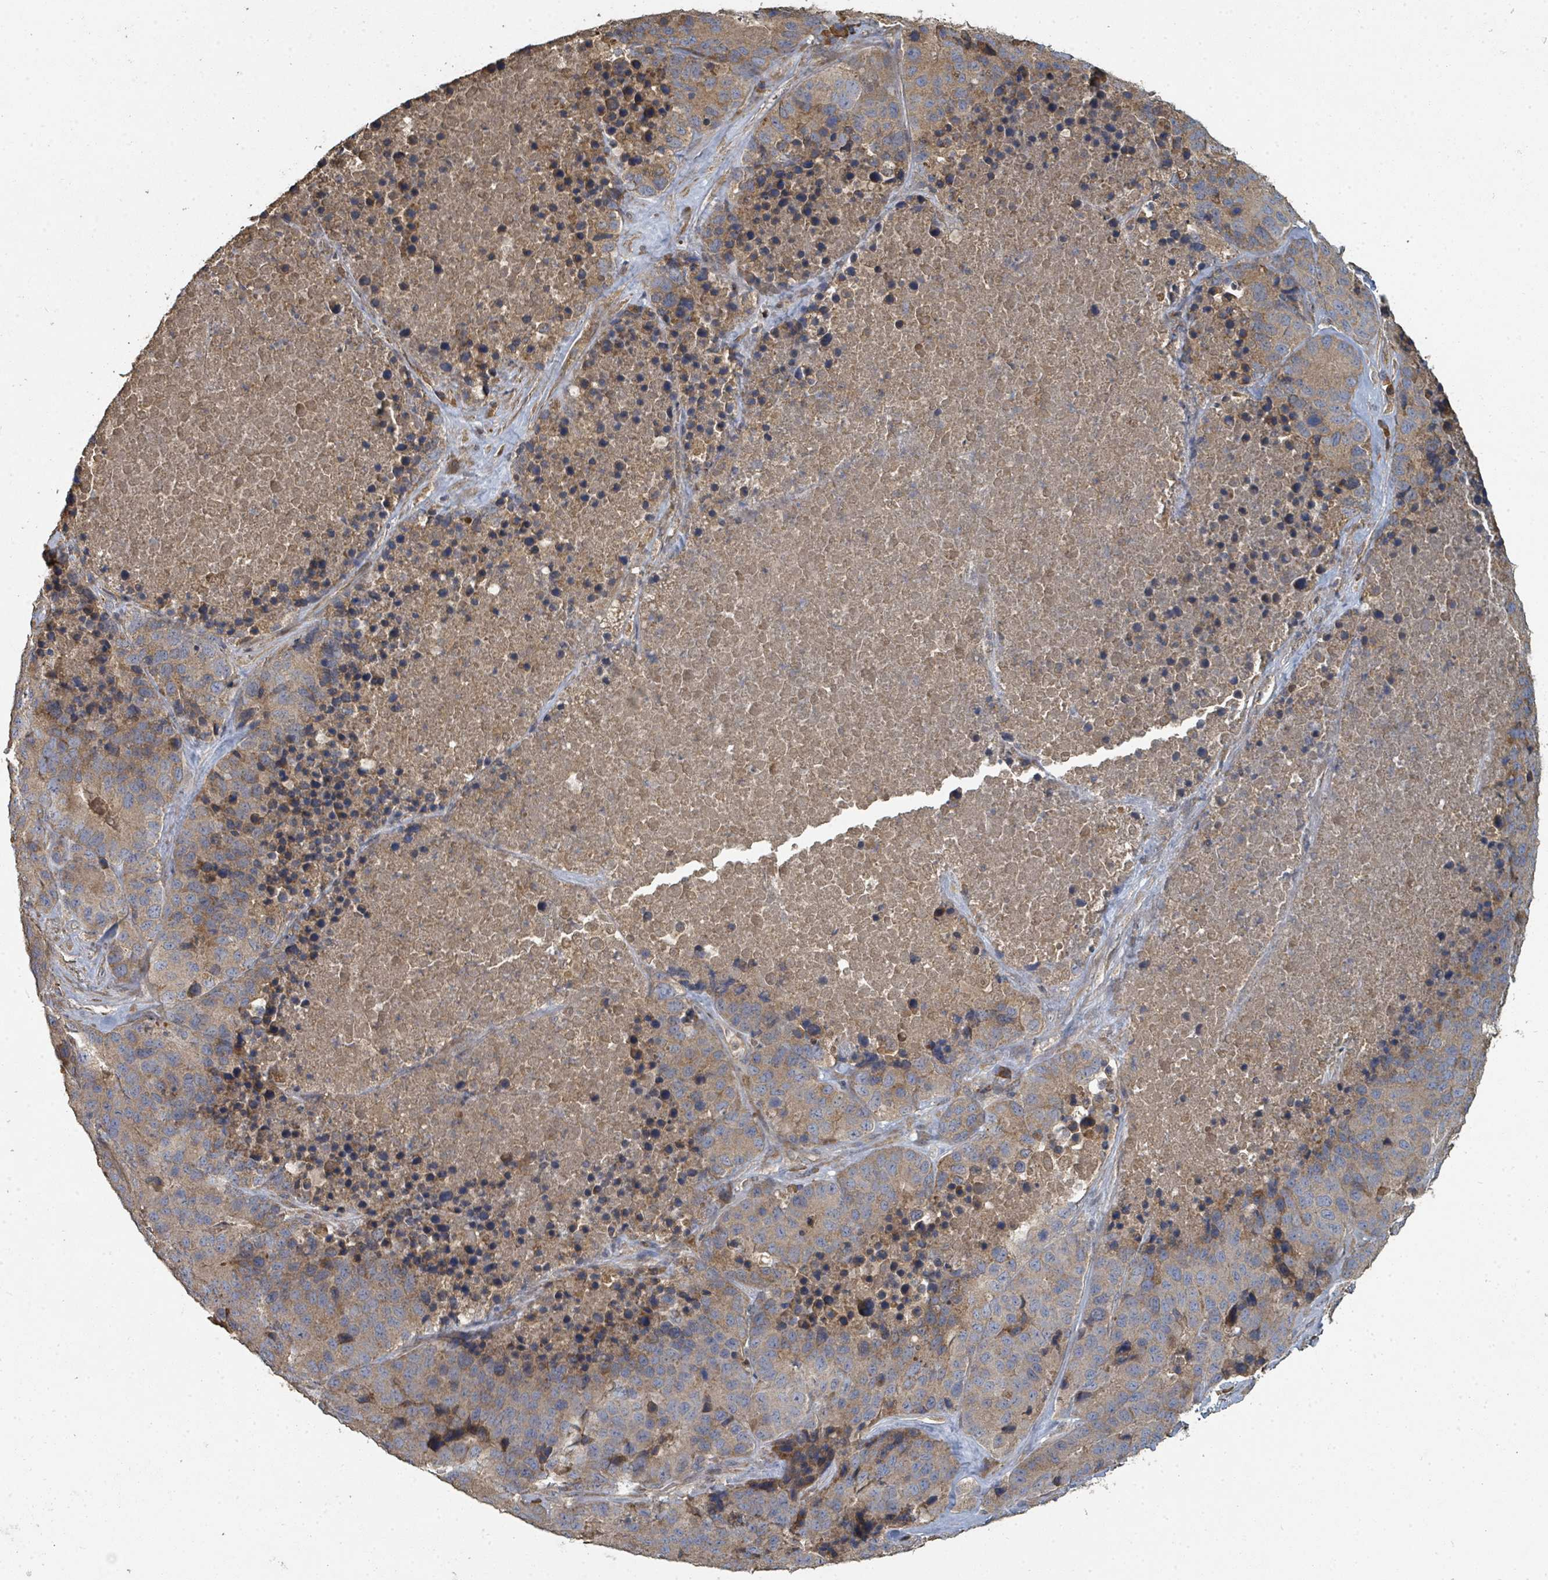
{"staining": {"intensity": "moderate", "quantity": ">75%", "location": "cytoplasmic/membranous"}, "tissue": "stomach cancer", "cell_type": "Tumor cells", "image_type": "cancer", "snomed": [{"axis": "morphology", "description": "Adenocarcinoma, NOS"}, {"axis": "topography", "description": "Stomach"}], "caption": "Stomach adenocarcinoma was stained to show a protein in brown. There is medium levels of moderate cytoplasmic/membranous positivity in approximately >75% of tumor cells.", "gene": "WDFY1", "patient": {"sex": "male", "age": 71}}